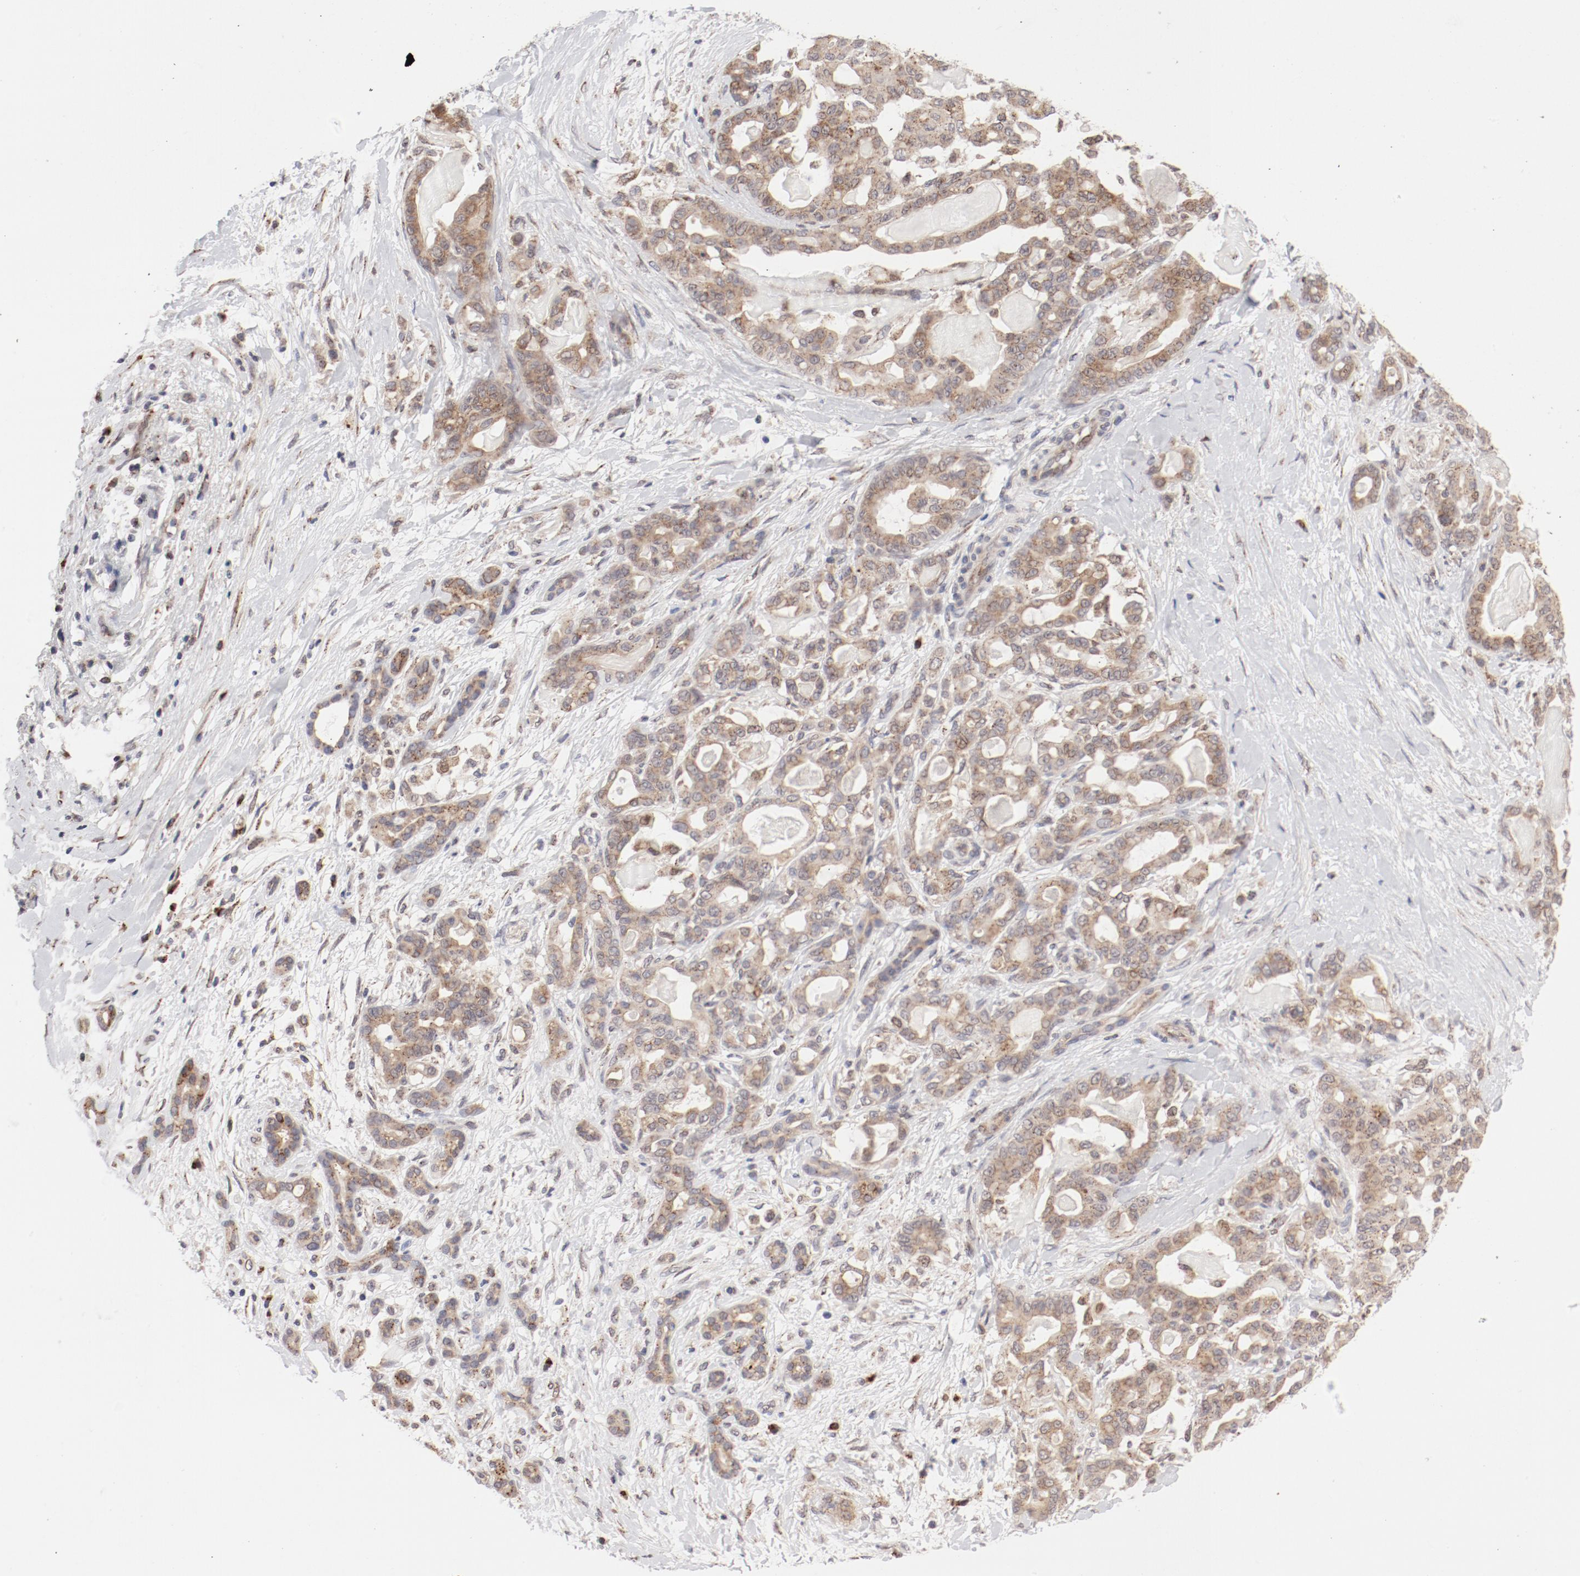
{"staining": {"intensity": "weak", "quantity": ">75%", "location": "cytoplasmic/membranous"}, "tissue": "pancreatic cancer", "cell_type": "Tumor cells", "image_type": "cancer", "snomed": [{"axis": "morphology", "description": "Adenocarcinoma, NOS"}, {"axis": "topography", "description": "Pancreas"}], "caption": "DAB (3,3'-diaminobenzidine) immunohistochemical staining of pancreatic adenocarcinoma displays weak cytoplasmic/membranous protein expression in approximately >75% of tumor cells.", "gene": "RPL12", "patient": {"sex": "male", "age": 63}}